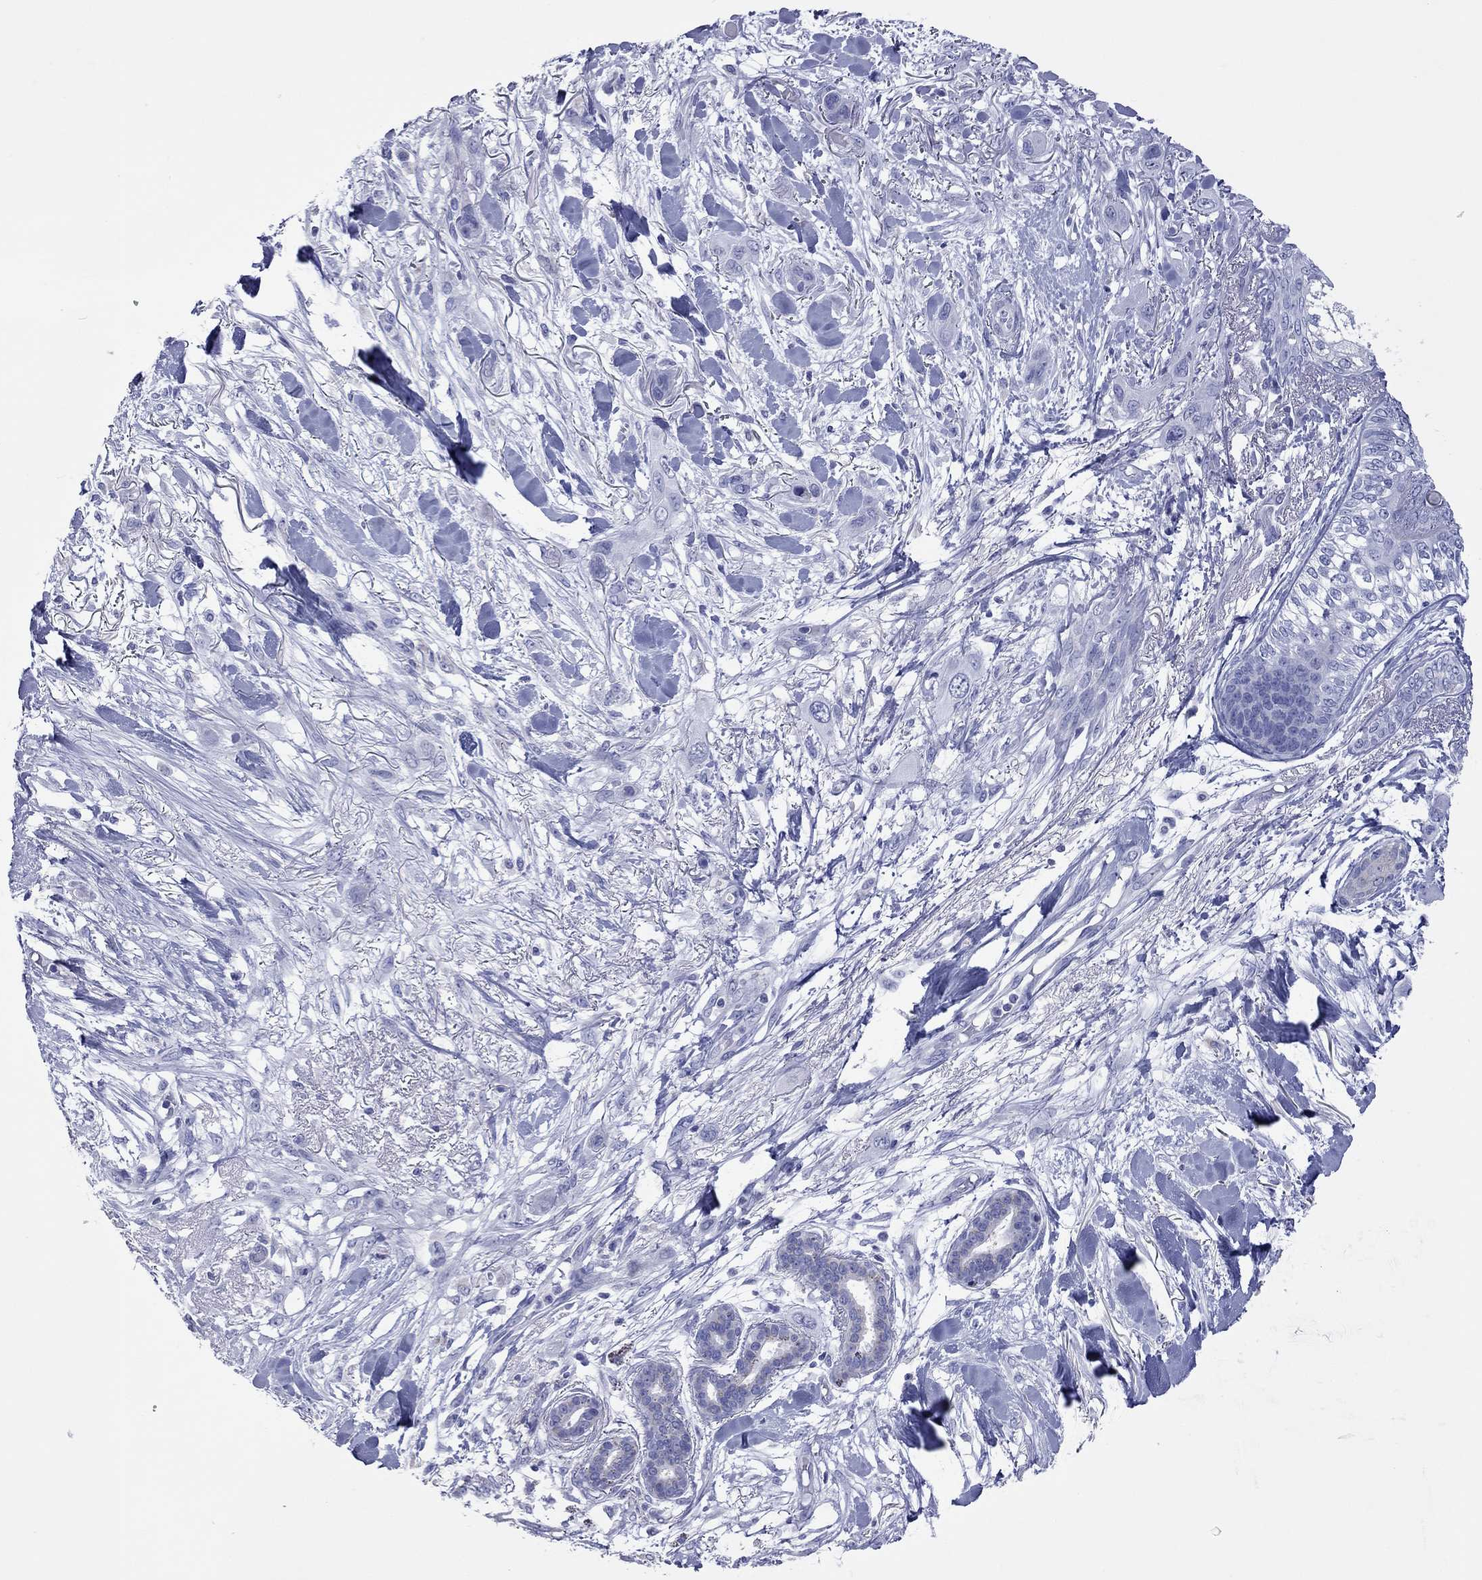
{"staining": {"intensity": "negative", "quantity": "none", "location": "none"}, "tissue": "skin cancer", "cell_type": "Tumor cells", "image_type": "cancer", "snomed": [{"axis": "morphology", "description": "Squamous cell carcinoma, NOS"}, {"axis": "topography", "description": "Skin"}], "caption": "The photomicrograph shows no significant expression in tumor cells of skin cancer.", "gene": "VSIG10", "patient": {"sex": "male", "age": 79}}